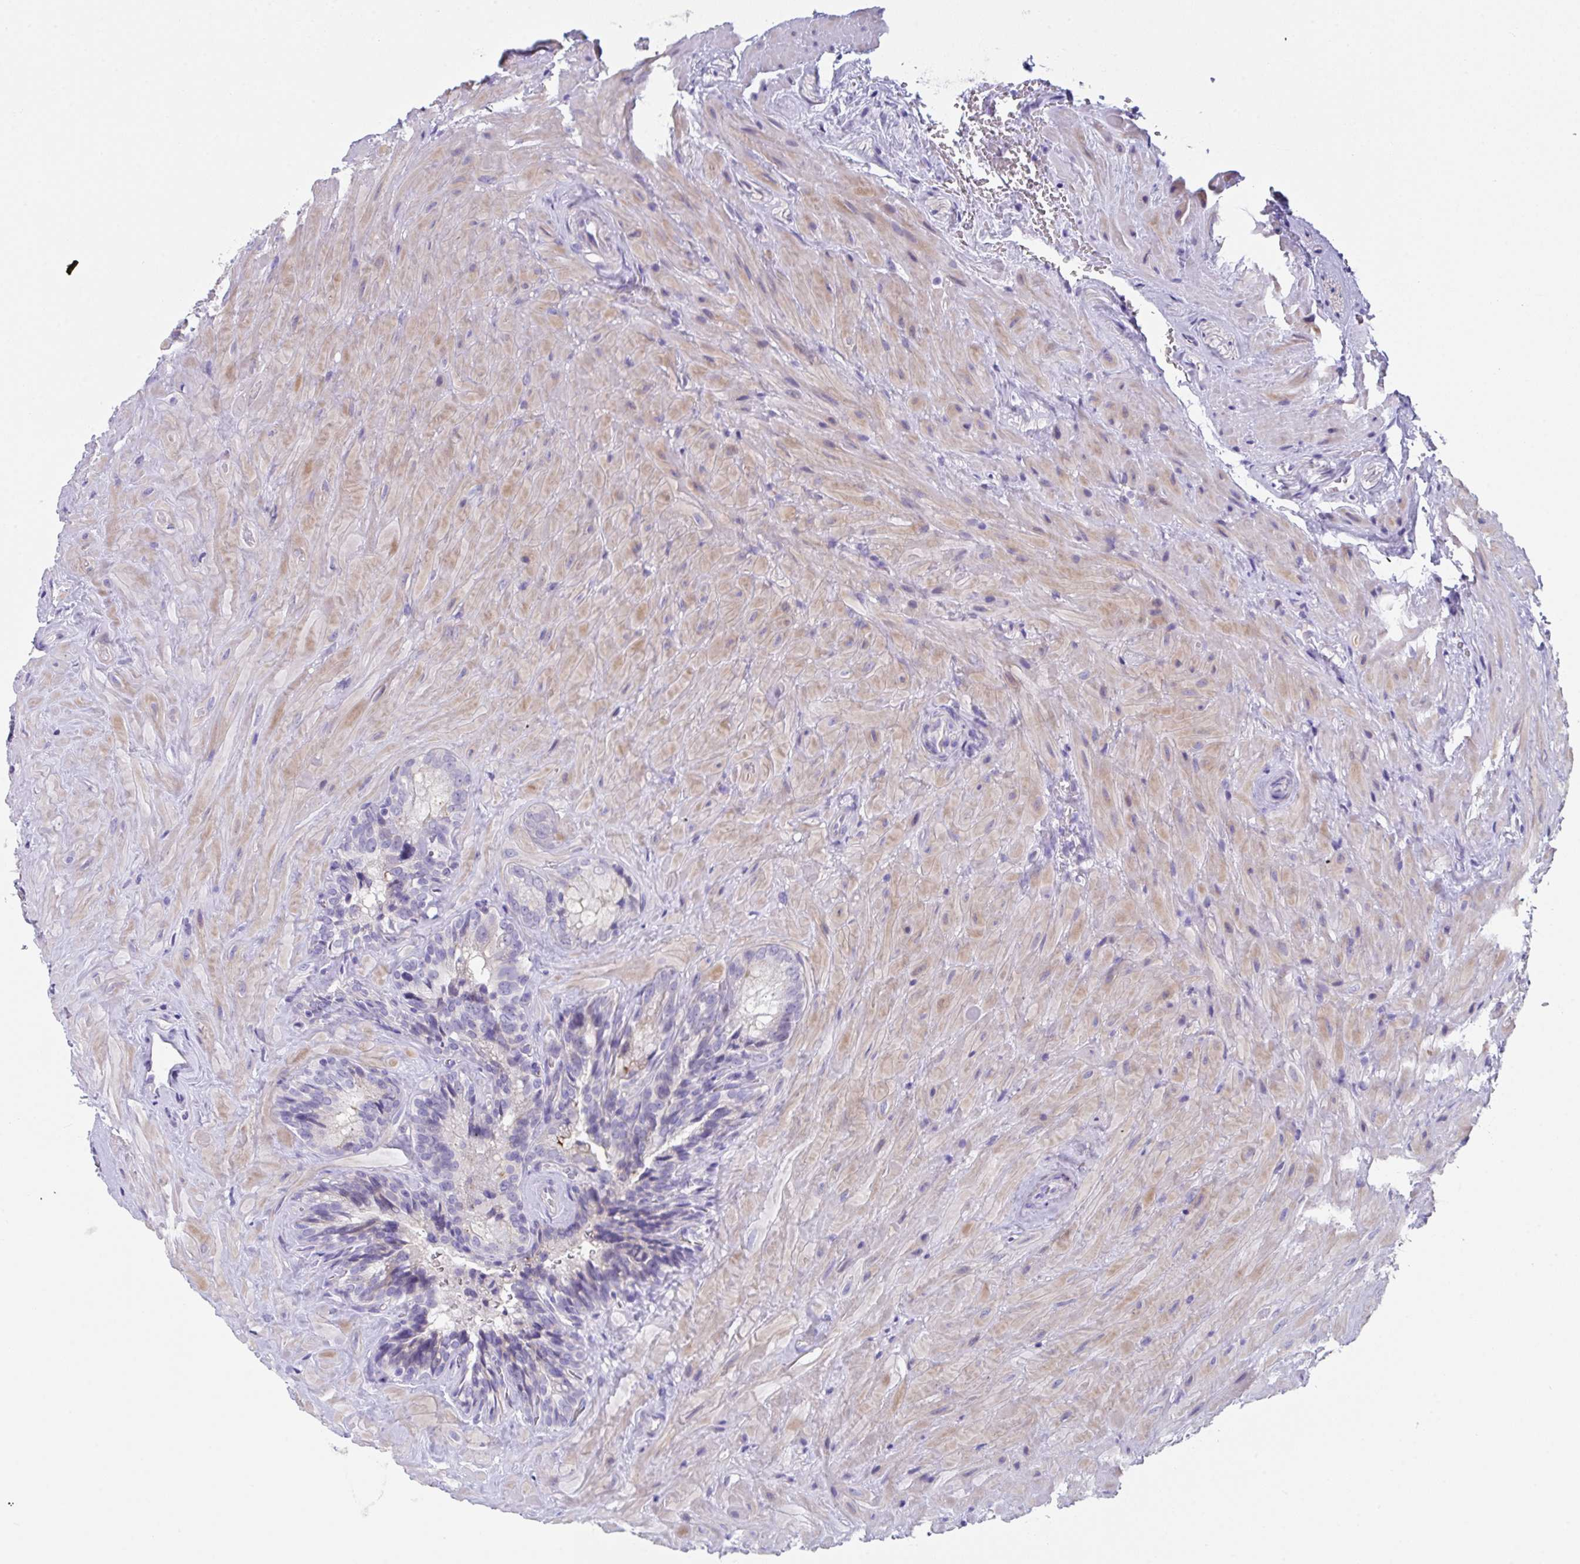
{"staining": {"intensity": "weak", "quantity": "<25%", "location": "cytoplasmic/membranous"}, "tissue": "seminal vesicle", "cell_type": "Glandular cells", "image_type": "normal", "snomed": [{"axis": "morphology", "description": "Normal tissue, NOS"}, {"axis": "topography", "description": "Seminal veicle"}], "caption": "This is an IHC micrograph of benign human seminal vesicle. There is no staining in glandular cells.", "gene": "FBXO47", "patient": {"sex": "male", "age": 47}}